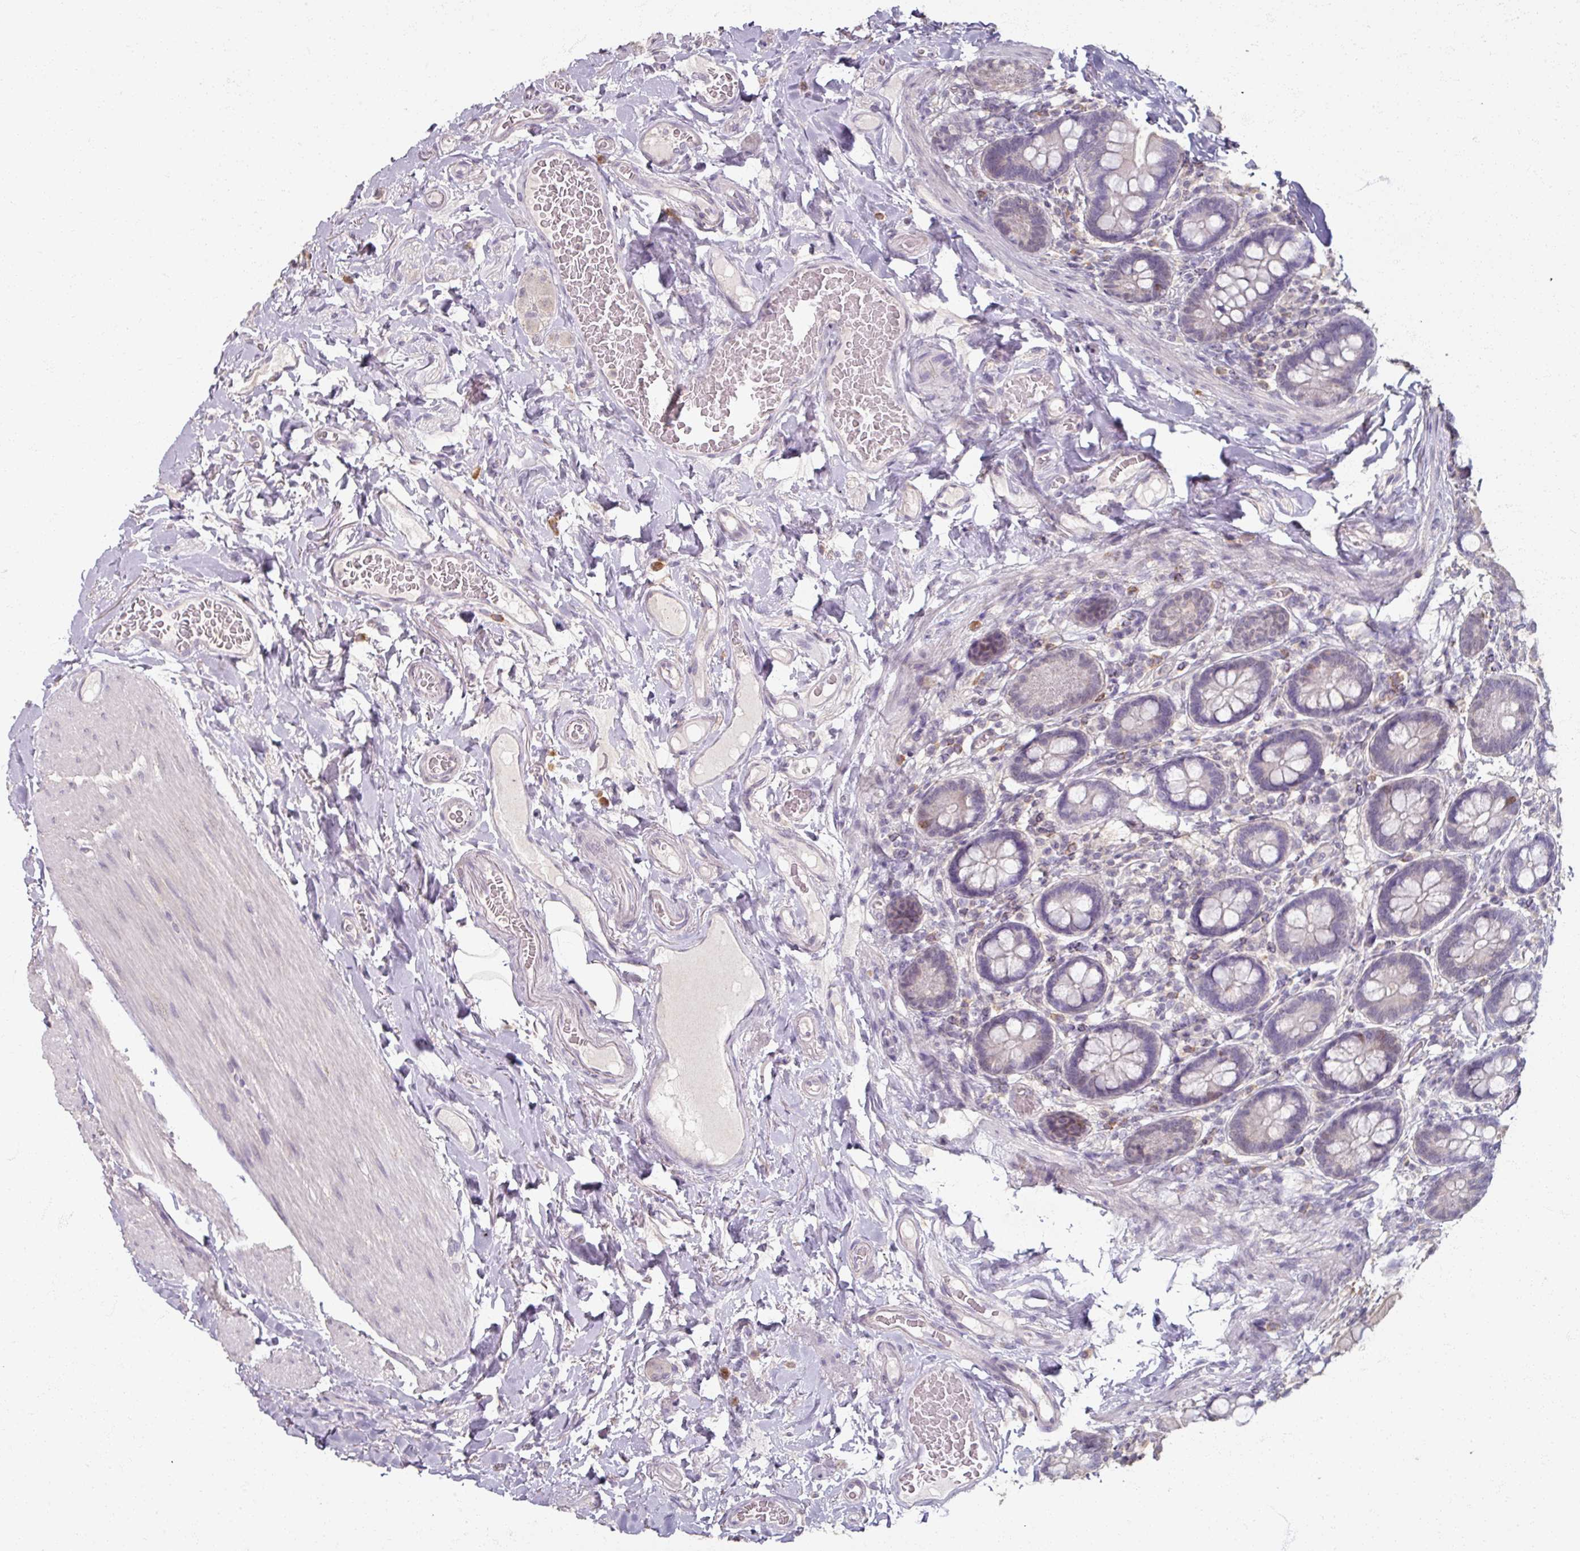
{"staining": {"intensity": "moderate", "quantity": "<25%", "location": "nuclear"}, "tissue": "small intestine", "cell_type": "Glandular cells", "image_type": "normal", "snomed": [{"axis": "morphology", "description": "Normal tissue, NOS"}, {"axis": "topography", "description": "Small intestine"}], "caption": "A brown stain shows moderate nuclear positivity of a protein in glandular cells of unremarkable small intestine.", "gene": "SOX11", "patient": {"sex": "female", "age": 64}}